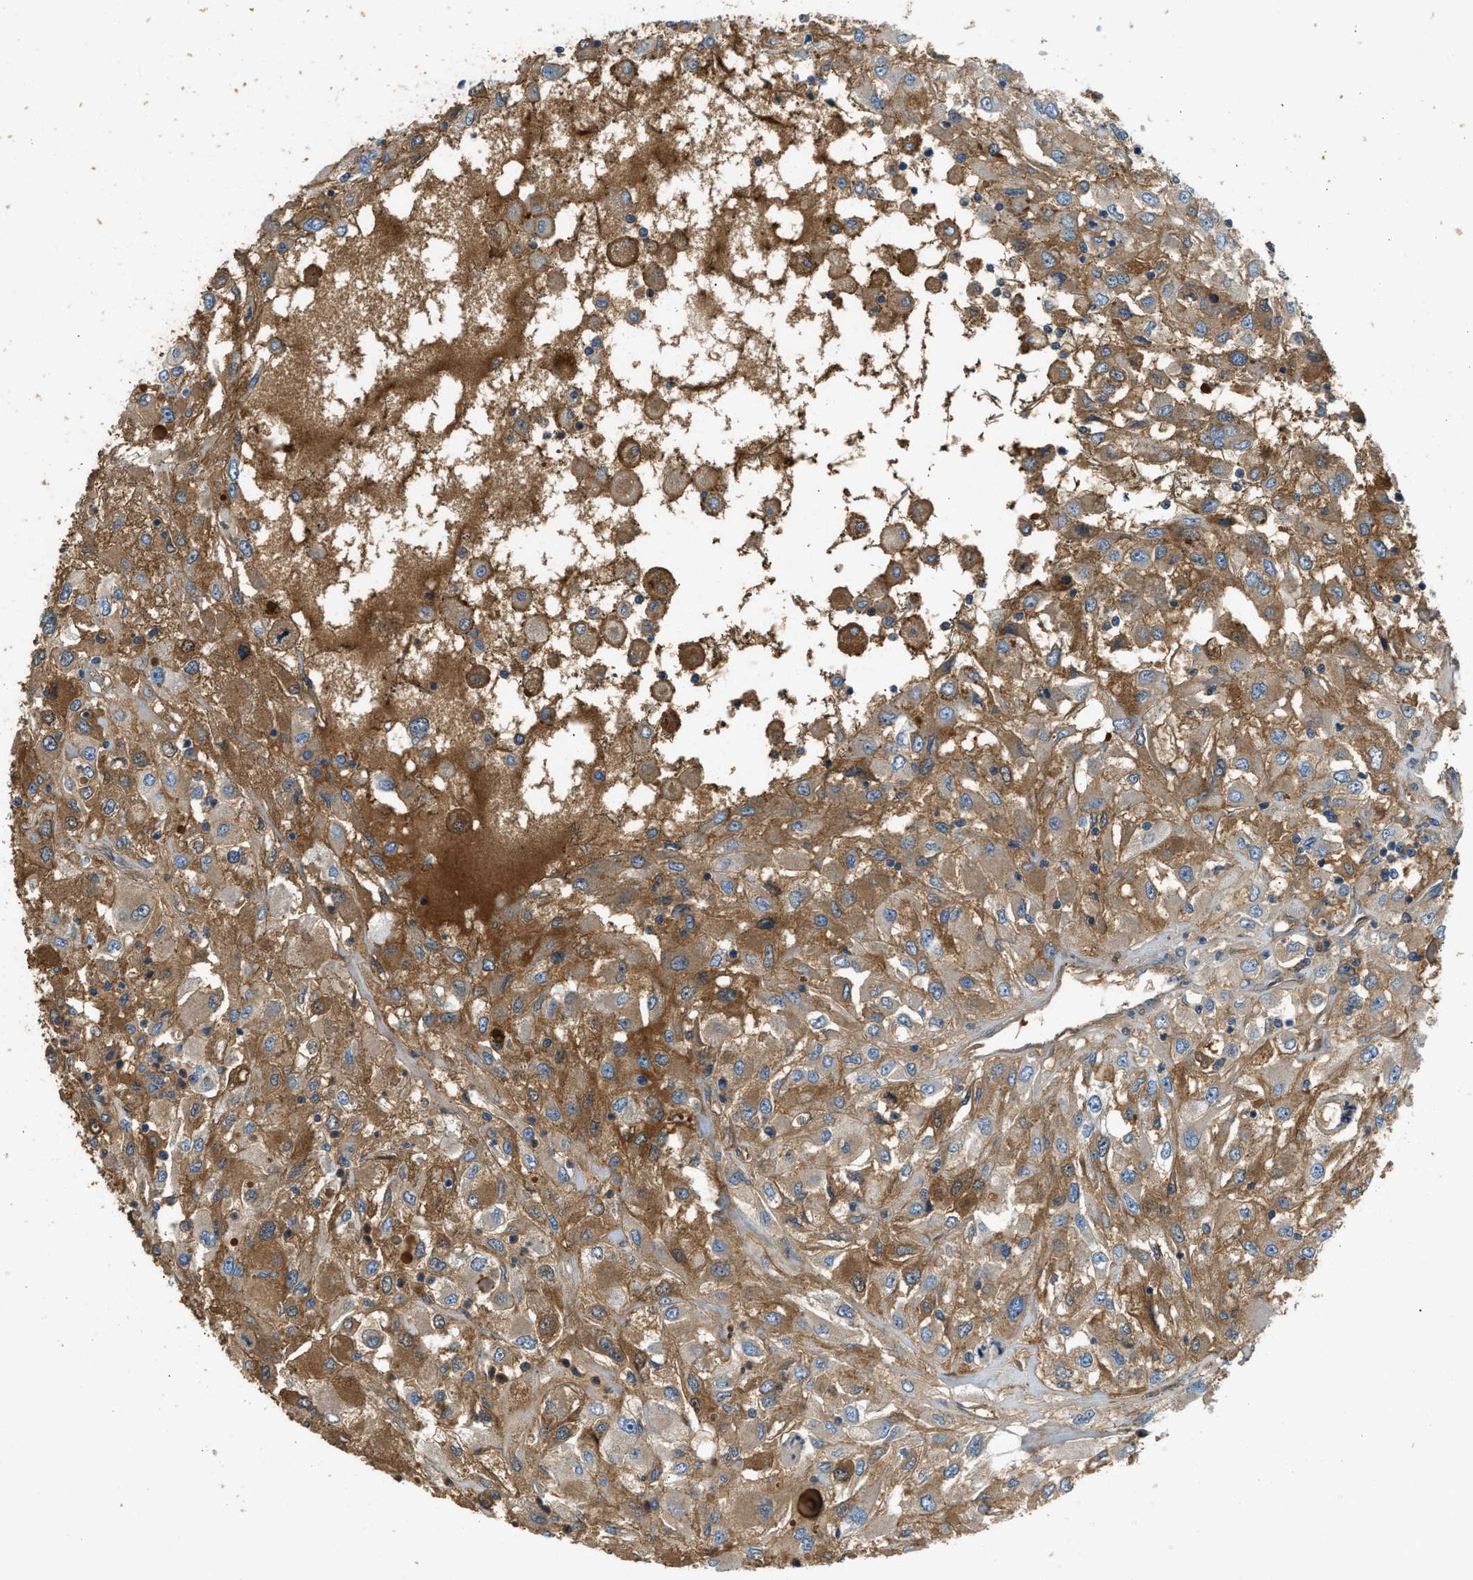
{"staining": {"intensity": "moderate", "quantity": ">75%", "location": "cytoplasmic/membranous"}, "tissue": "renal cancer", "cell_type": "Tumor cells", "image_type": "cancer", "snomed": [{"axis": "morphology", "description": "Adenocarcinoma, NOS"}, {"axis": "topography", "description": "Kidney"}], "caption": "A high-resolution micrograph shows IHC staining of renal cancer, which reveals moderate cytoplasmic/membranous expression in approximately >75% of tumor cells. The protein is shown in brown color, while the nuclei are stained blue.", "gene": "STC1", "patient": {"sex": "female", "age": 52}}